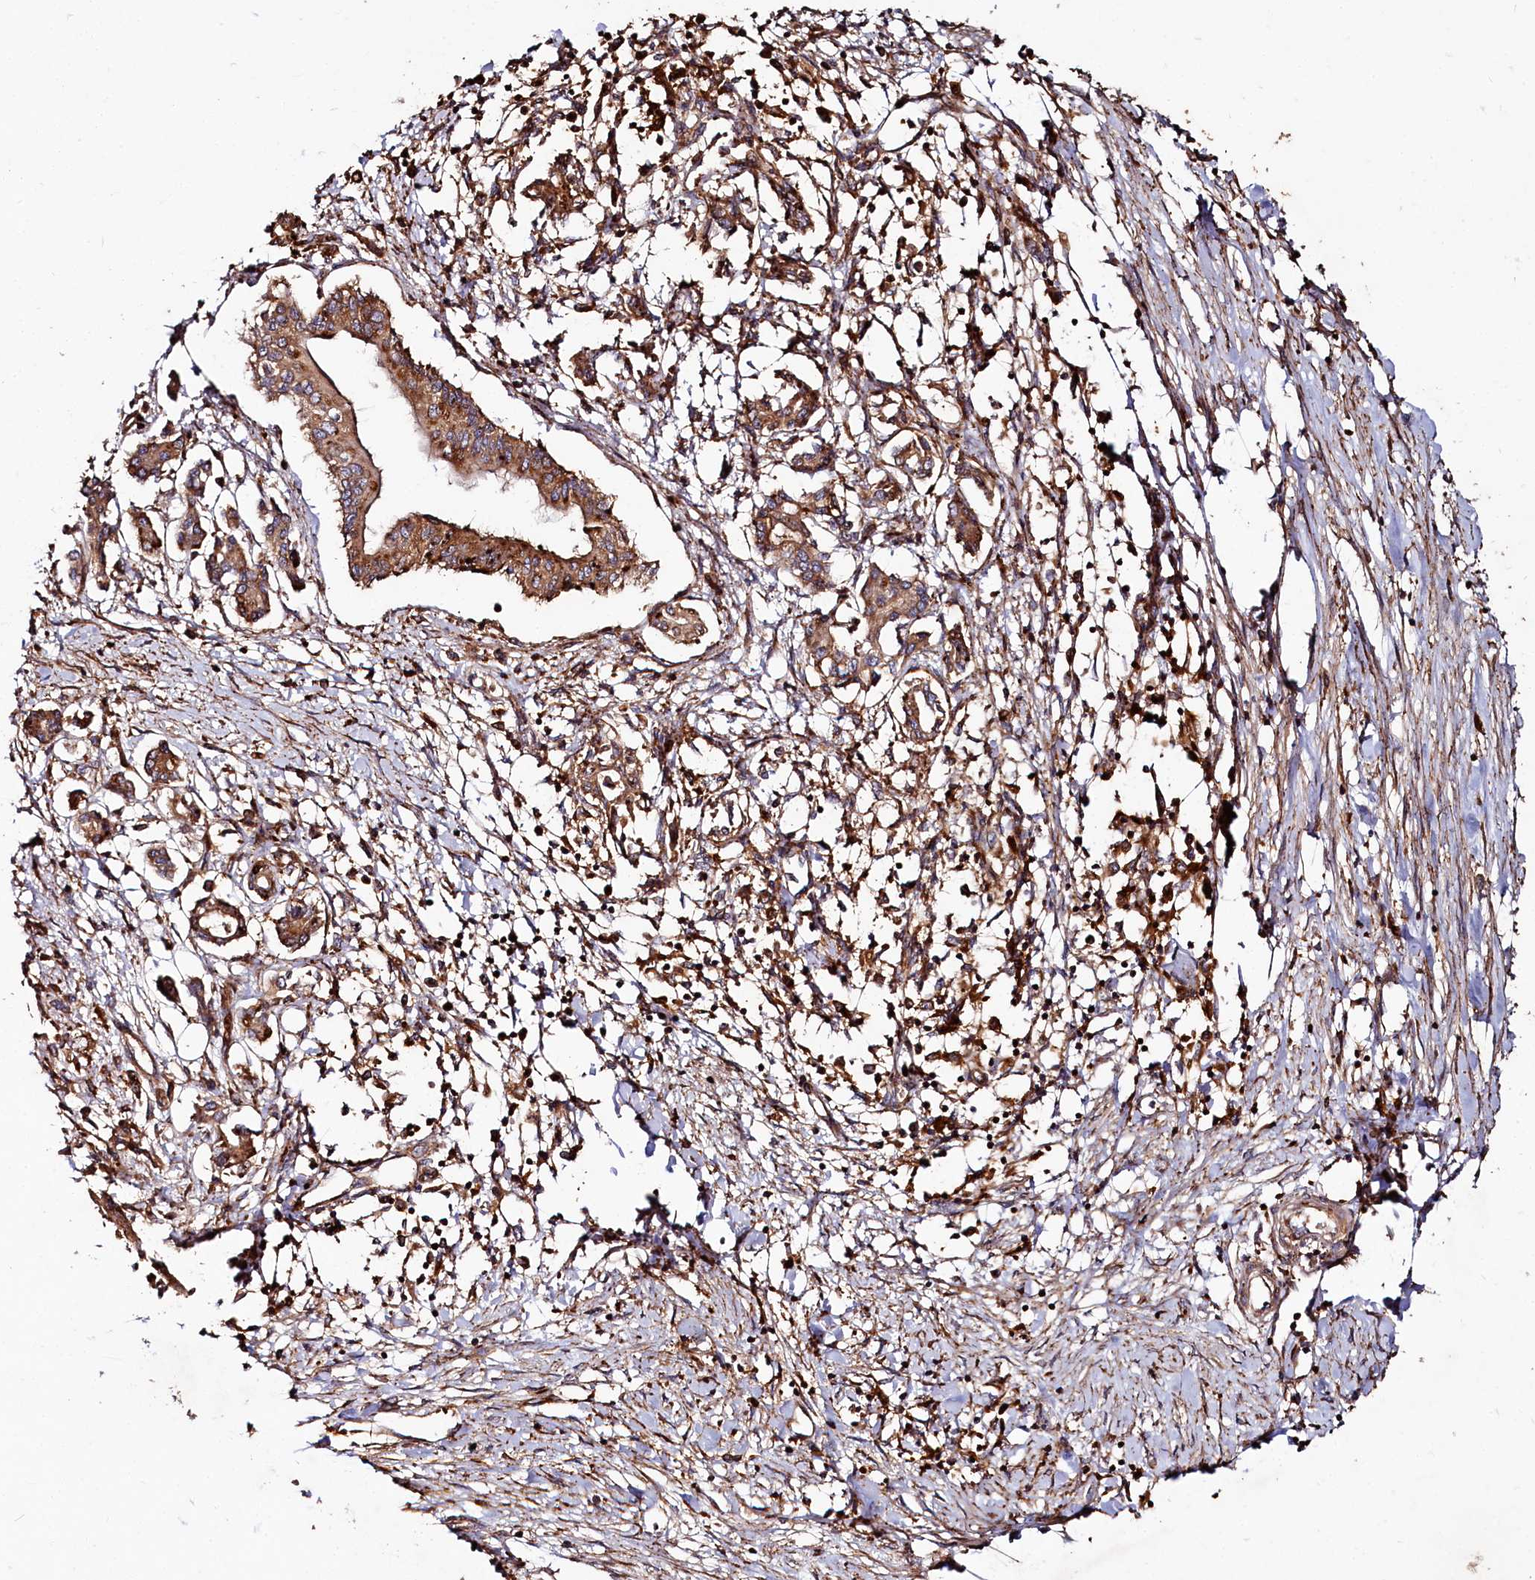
{"staining": {"intensity": "moderate", "quantity": ">75%", "location": "cytoplasmic/membranous"}, "tissue": "pancreatic cancer", "cell_type": "Tumor cells", "image_type": "cancer", "snomed": [{"axis": "morphology", "description": "Adenocarcinoma, NOS"}, {"axis": "topography", "description": "Pancreas"}], "caption": "An immunohistochemistry (IHC) image of tumor tissue is shown. Protein staining in brown highlights moderate cytoplasmic/membranous positivity in adenocarcinoma (pancreatic) within tumor cells. Nuclei are stained in blue.", "gene": "WDR73", "patient": {"sex": "female", "age": 50}}